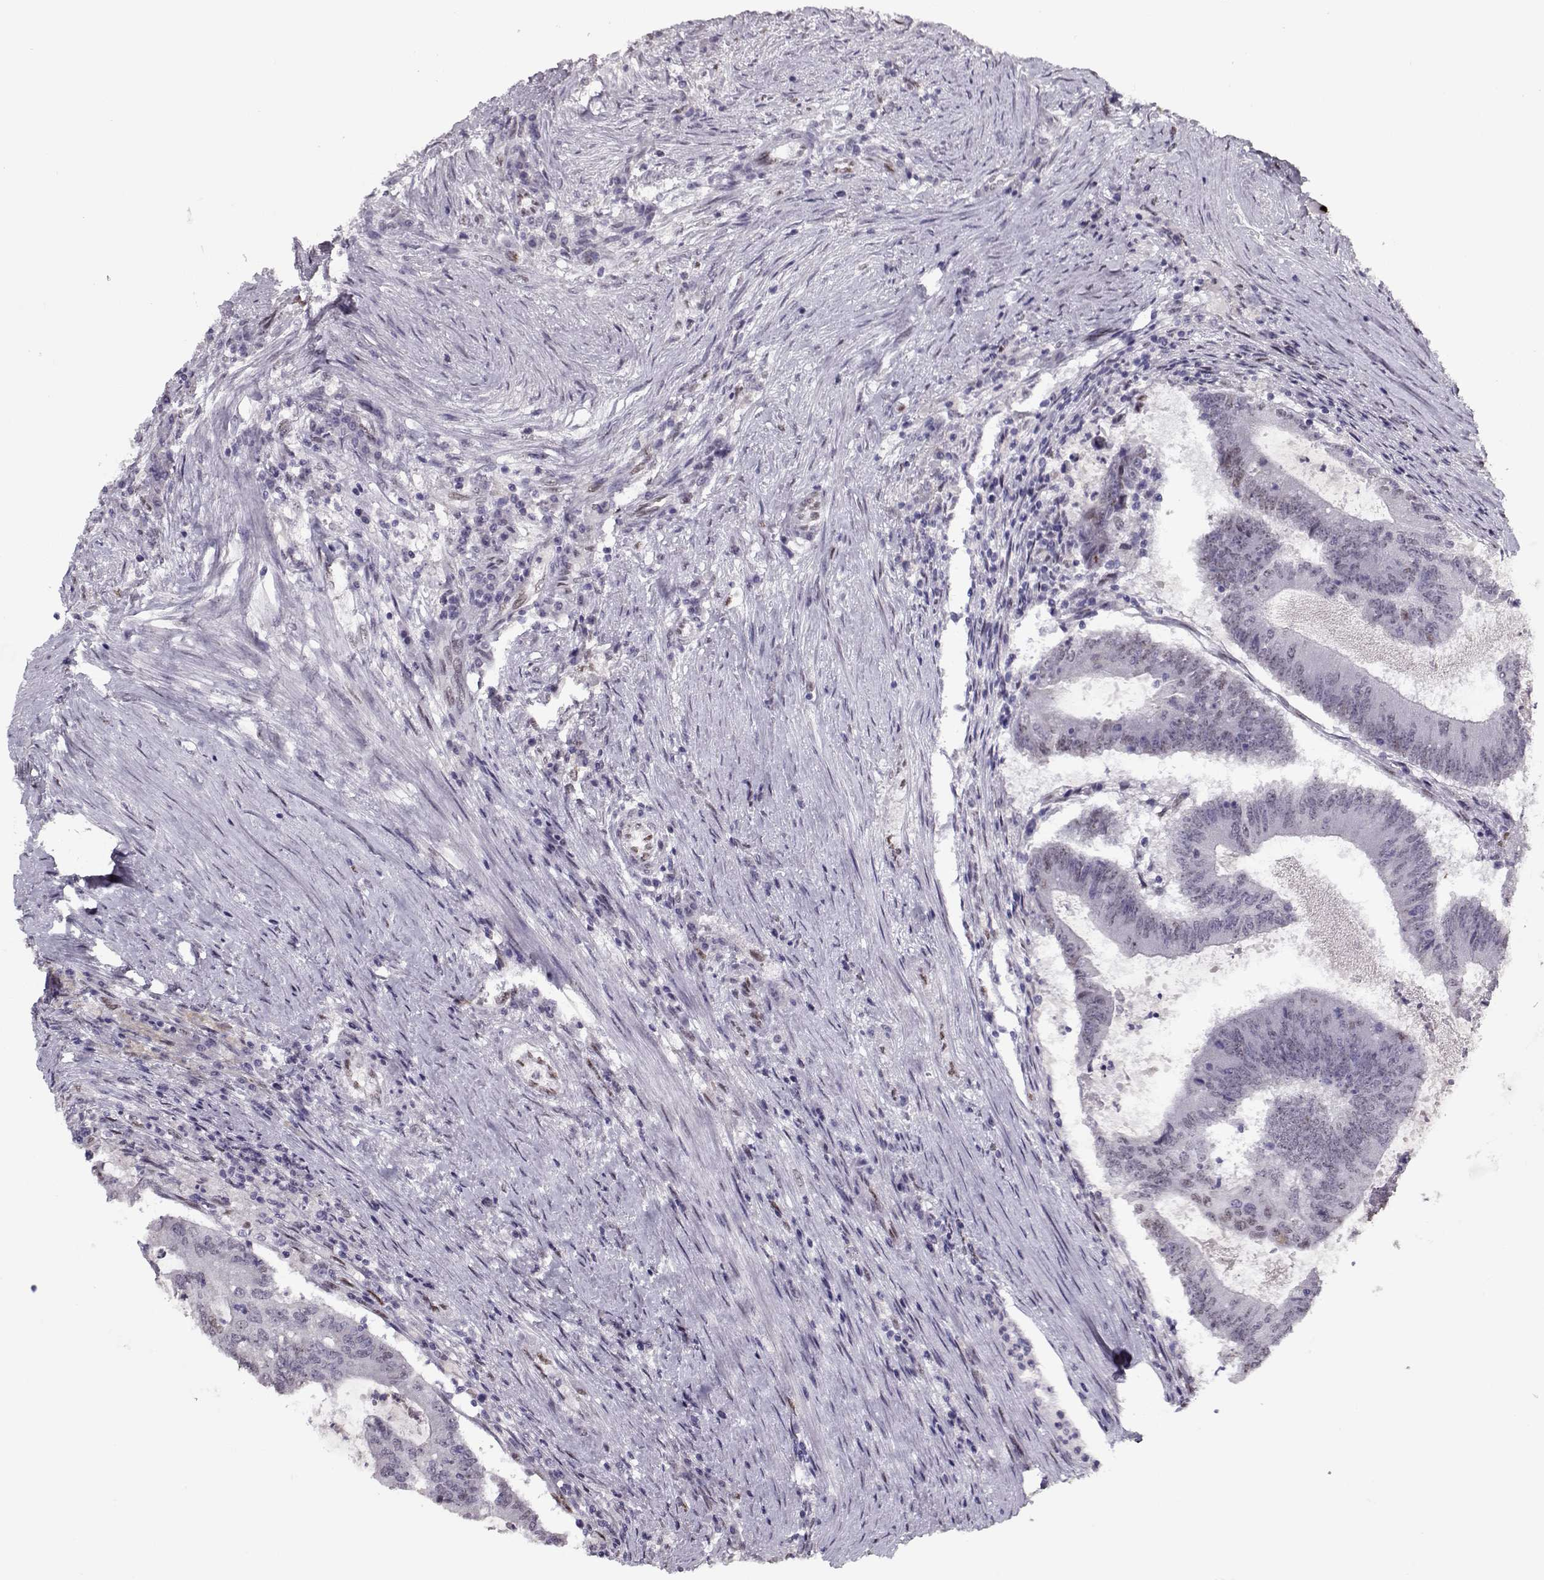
{"staining": {"intensity": "weak", "quantity": "<25%", "location": "nuclear"}, "tissue": "colorectal cancer", "cell_type": "Tumor cells", "image_type": "cancer", "snomed": [{"axis": "morphology", "description": "Adenocarcinoma, NOS"}, {"axis": "topography", "description": "Colon"}], "caption": "Immunohistochemical staining of colorectal cancer reveals no significant expression in tumor cells. (DAB (3,3'-diaminobenzidine) IHC with hematoxylin counter stain).", "gene": "PRMT8", "patient": {"sex": "female", "age": 70}}